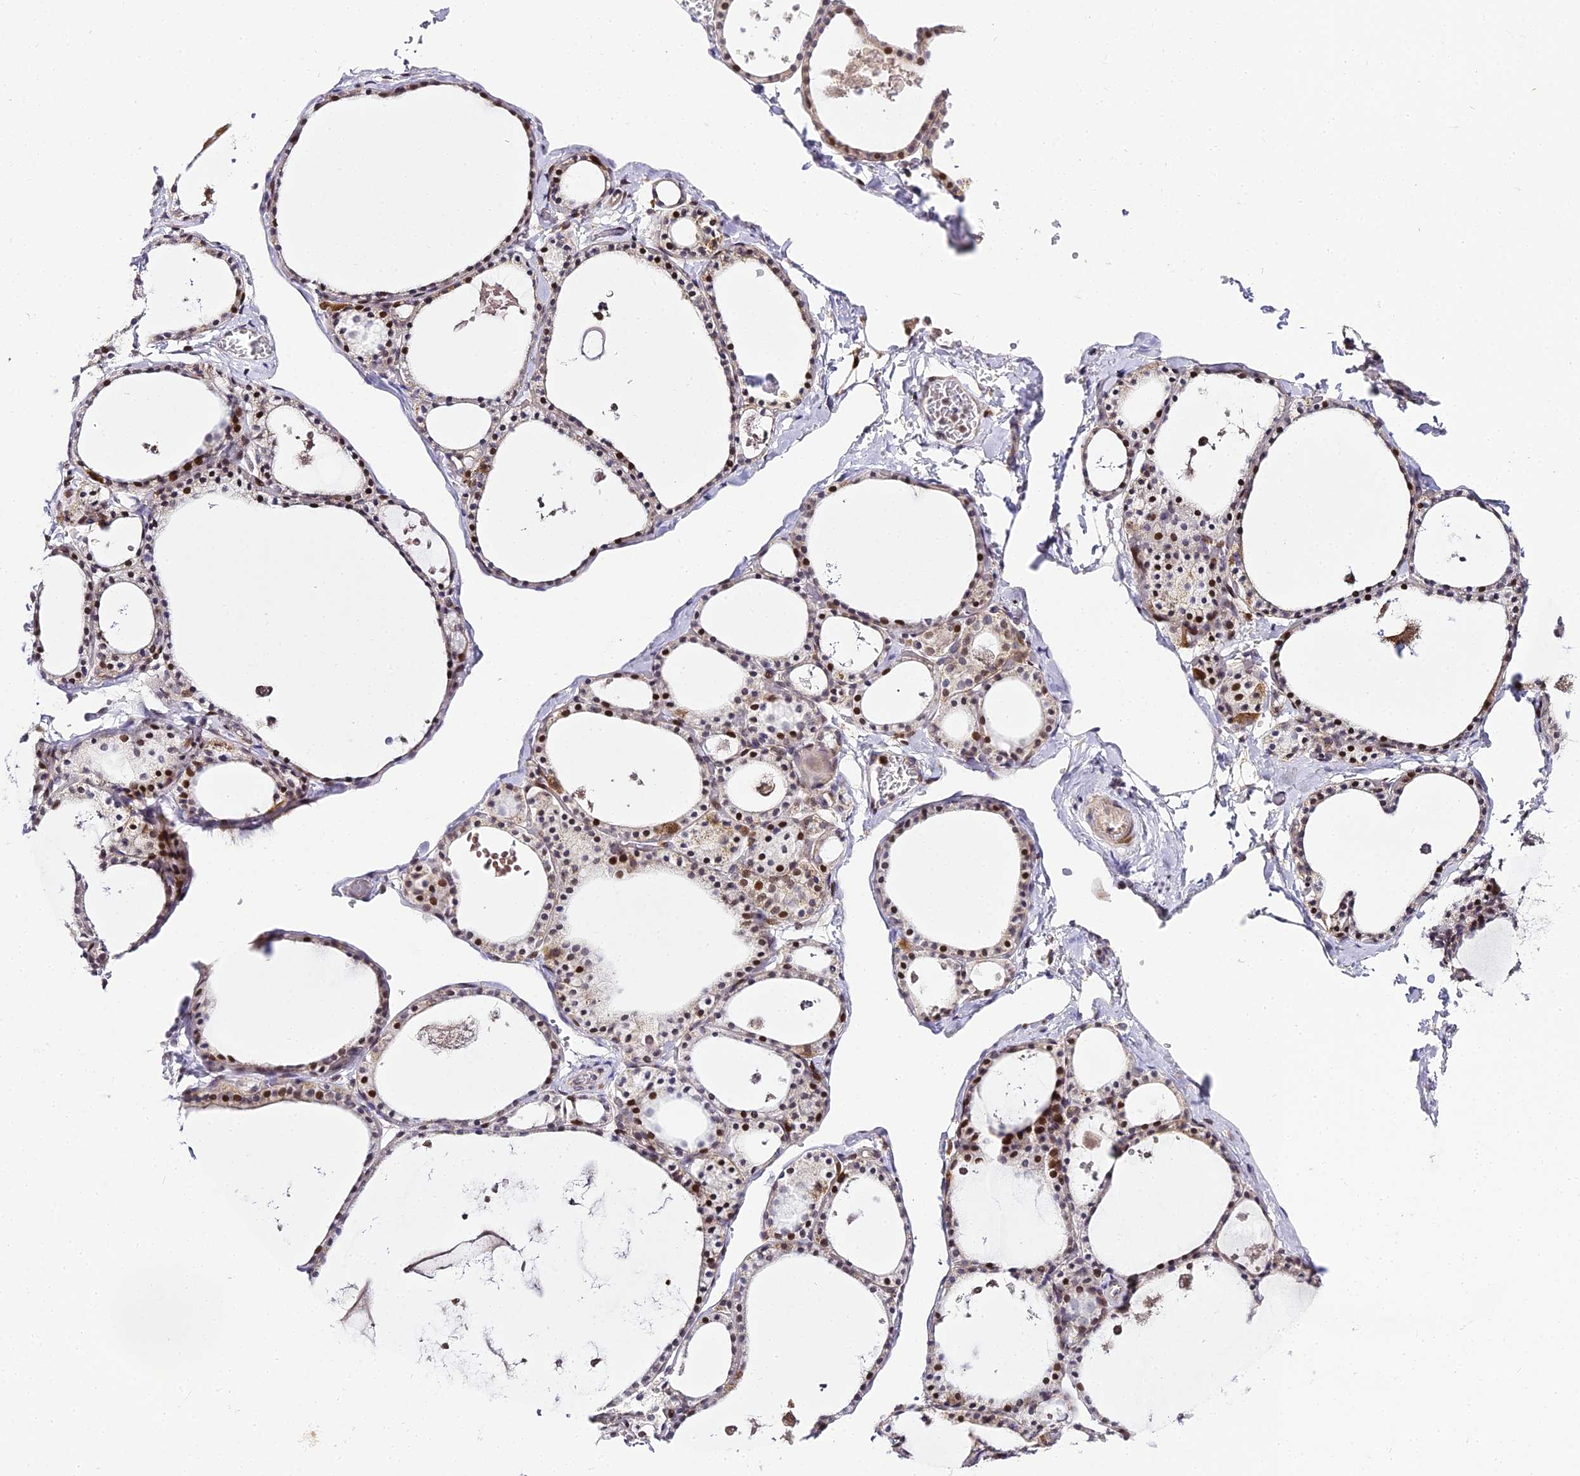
{"staining": {"intensity": "moderate", "quantity": "25%-75%", "location": "nuclear"}, "tissue": "thyroid gland", "cell_type": "Glandular cells", "image_type": "normal", "snomed": [{"axis": "morphology", "description": "Normal tissue, NOS"}, {"axis": "topography", "description": "Thyroid gland"}], "caption": "Immunohistochemistry of normal thyroid gland reveals medium levels of moderate nuclear staining in about 25%-75% of glandular cells.", "gene": "SERP1", "patient": {"sex": "male", "age": 56}}